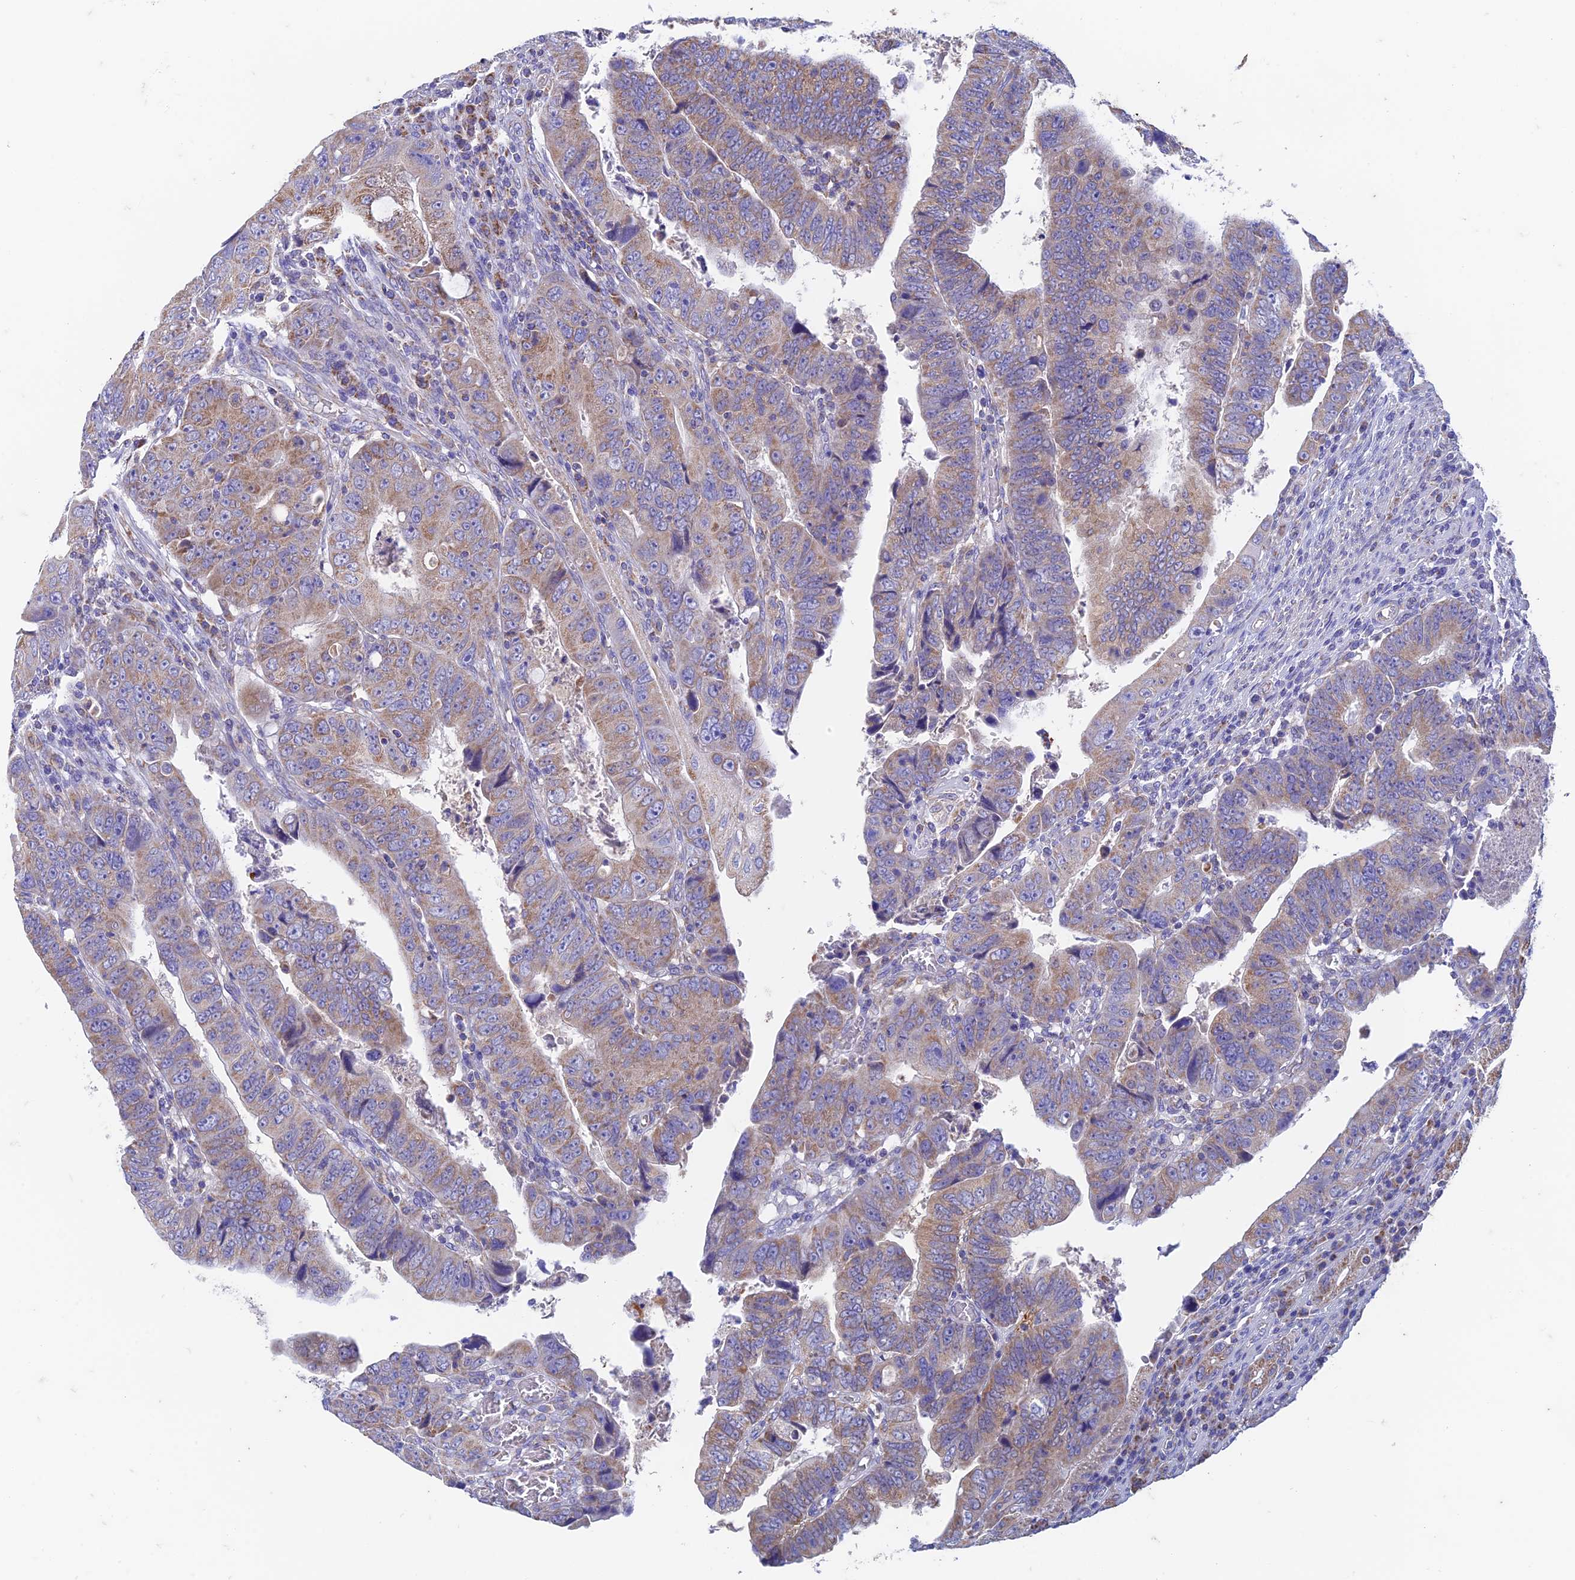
{"staining": {"intensity": "weak", "quantity": ">75%", "location": "cytoplasmic/membranous"}, "tissue": "colorectal cancer", "cell_type": "Tumor cells", "image_type": "cancer", "snomed": [{"axis": "morphology", "description": "Normal tissue, NOS"}, {"axis": "morphology", "description": "Adenocarcinoma, NOS"}, {"axis": "topography", "description": "Rectum"}], "caption": "Protein analysis of colorectal adenocarcinoma tissue shows weak cytoplasmic/membranous positivity in about >75% of tumor cells. The staining is performed using DAB (3,3'-diaminobenzidine) brown chromogen to label protein expression. The nuclei are counter-stained blue using hematoxylin.", "gene": "ZNF181", "patient": {"sex": "female", "age": 65}}